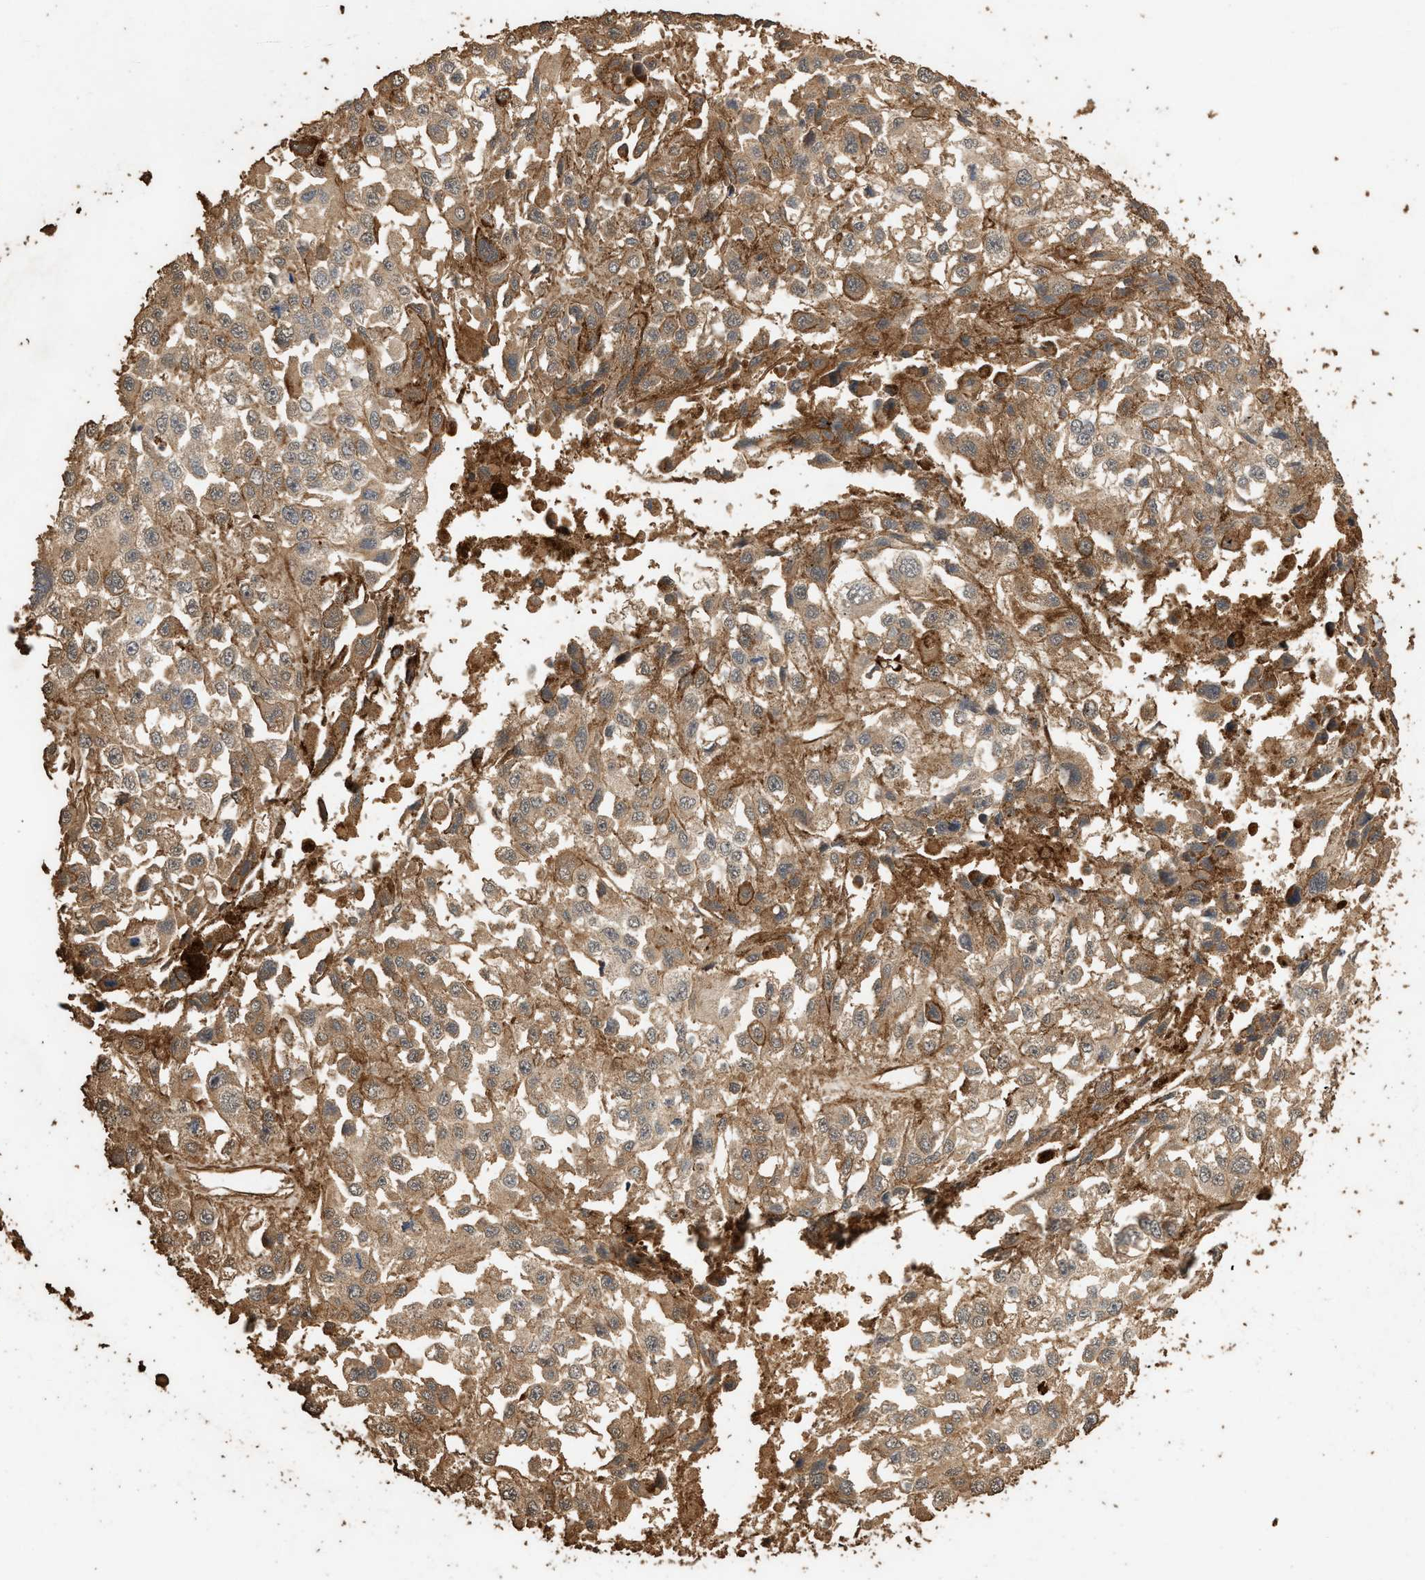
{"staining": {"intensity": "weak", "quantity": ">75%", "location": "cytoplasmic/membranous"}, "tissue": "melanoma", "cell_type": "Tumor cells", "image_type": "cancer", "snomed": [{"axis": "morphology", "description": "Malignant melanoma, Metastatic site"}, {"axis": "topography", "description": "Lymph node"}], "caption": "This micrograph exhibits melanoma stained with immunohistochemistry (IHC) to label a protein in brown. The cytoplasmic/membranous of tumor cells show weak positivity for the protein. Nuclei are counter-stained blue.", "gene": "DCAF7", "patient": {"sex": "male", "age": 59}}